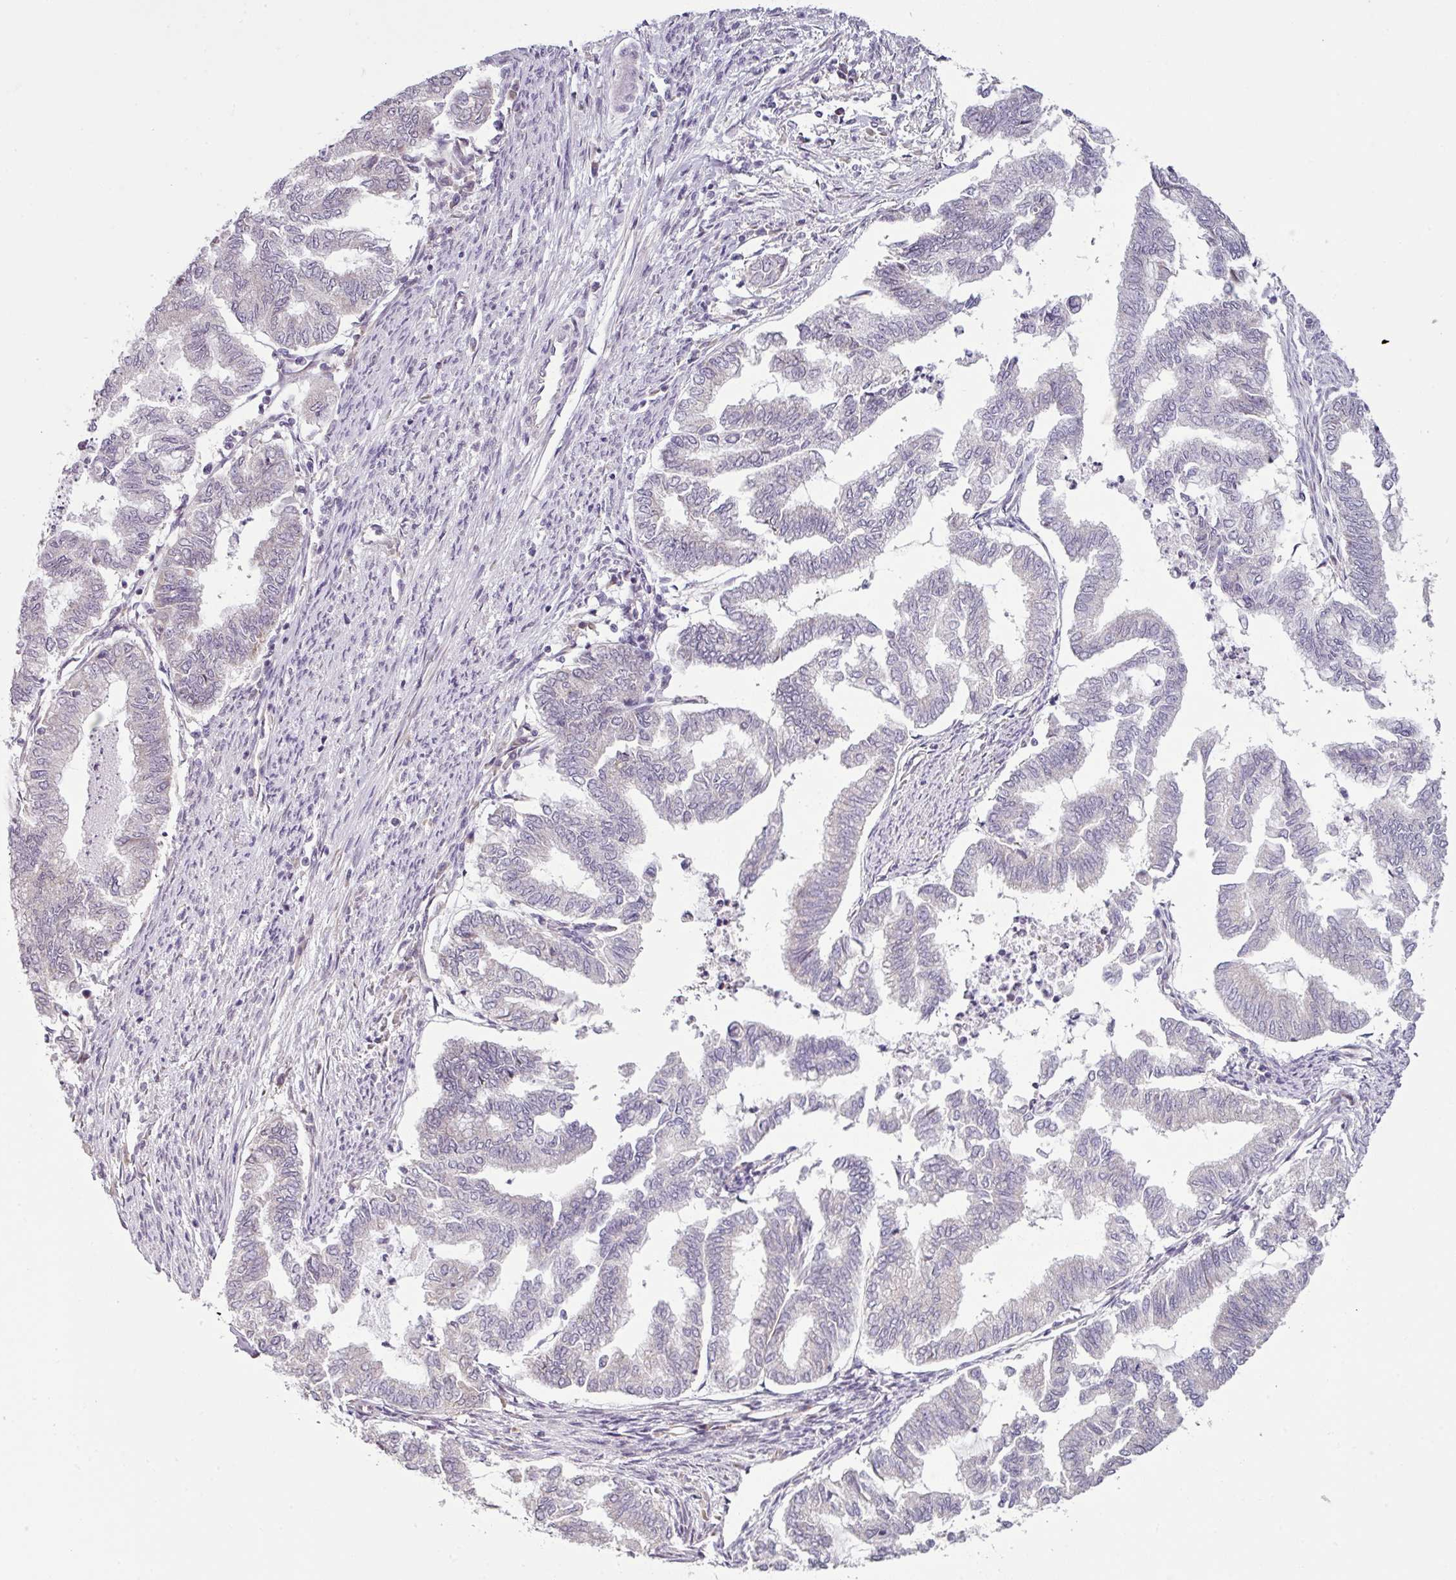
{"staining": {"intensity": "negative", "quantity": "none", "location": "none"}, "tissue": "endometrial cancer", "cell_type": "Tumor cells", "image_type": "cancer", "snomed": [{"axis": "morphology", "description": "Adenocarcinoma, NOS"}, {"axis": "topography", "description": "Endometrium"}], "caption": "A high-resolution image shows immunohistochemistry staining of endometrial cancer, which demonstrates no significant expression in tumor cells.", "gene": "OR52D1", "patient": {"sex": "female", "age": 79}}